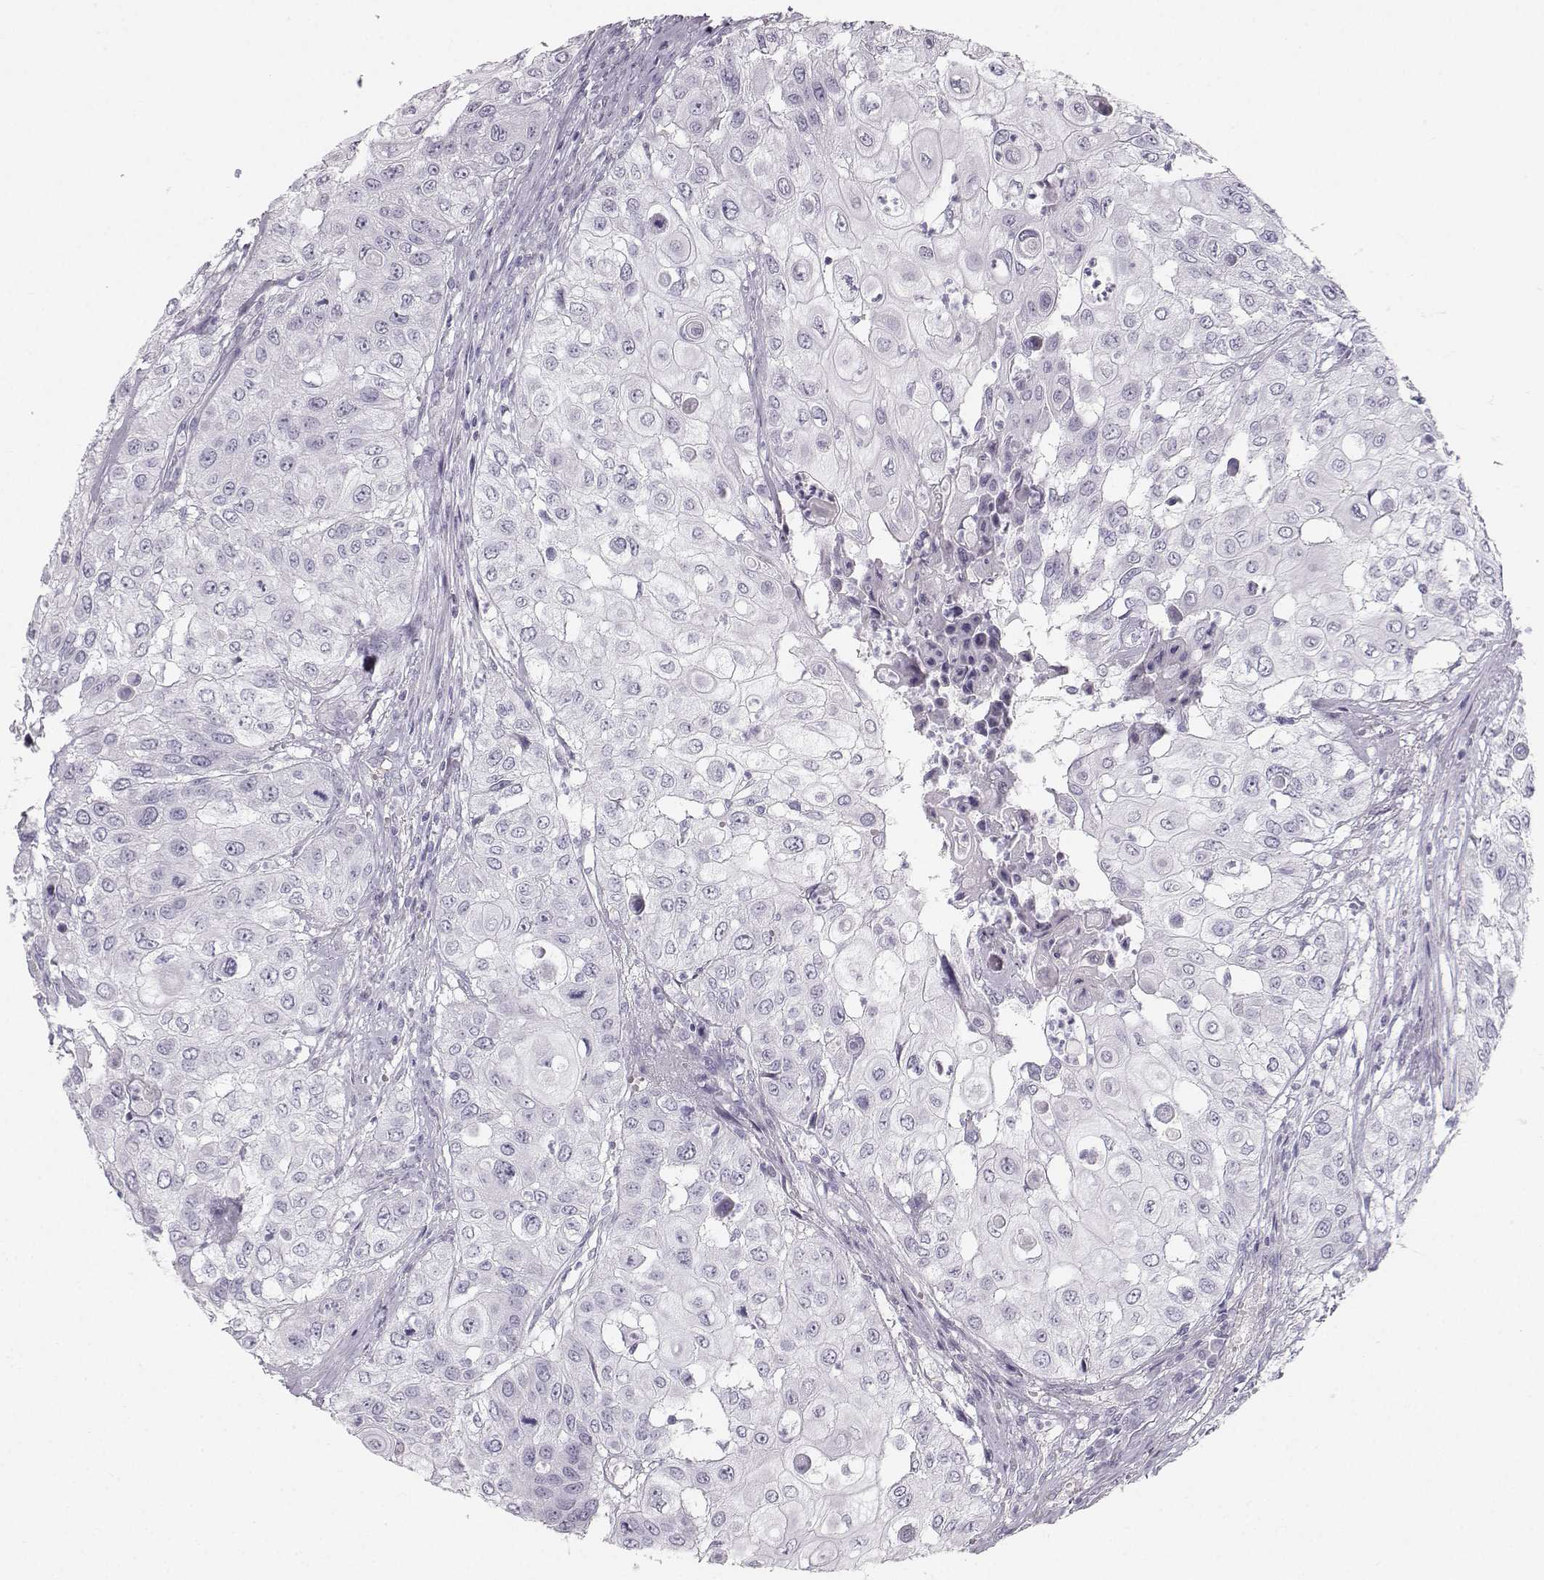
{"staining": {"intensity": "negative", "quantity": "none", "location": "none"}, "tissue": "urothelial cancer", "cell_type": "Tumor cells", "image_type": "cancer", "snomed": [{"axis": "morphology", "description": "Urothelial carcinoma, High grade"}, {"axis": "topography", "description": "Urinary bladder"}], "caption": "The immunohistochemistry (IHC) photomicrograph has no significant staining in tumor cells of urothelial carcinoma (high-grade) tissue.", "gene": "CASR", "patient": {"sex": "female", "age": 79}}